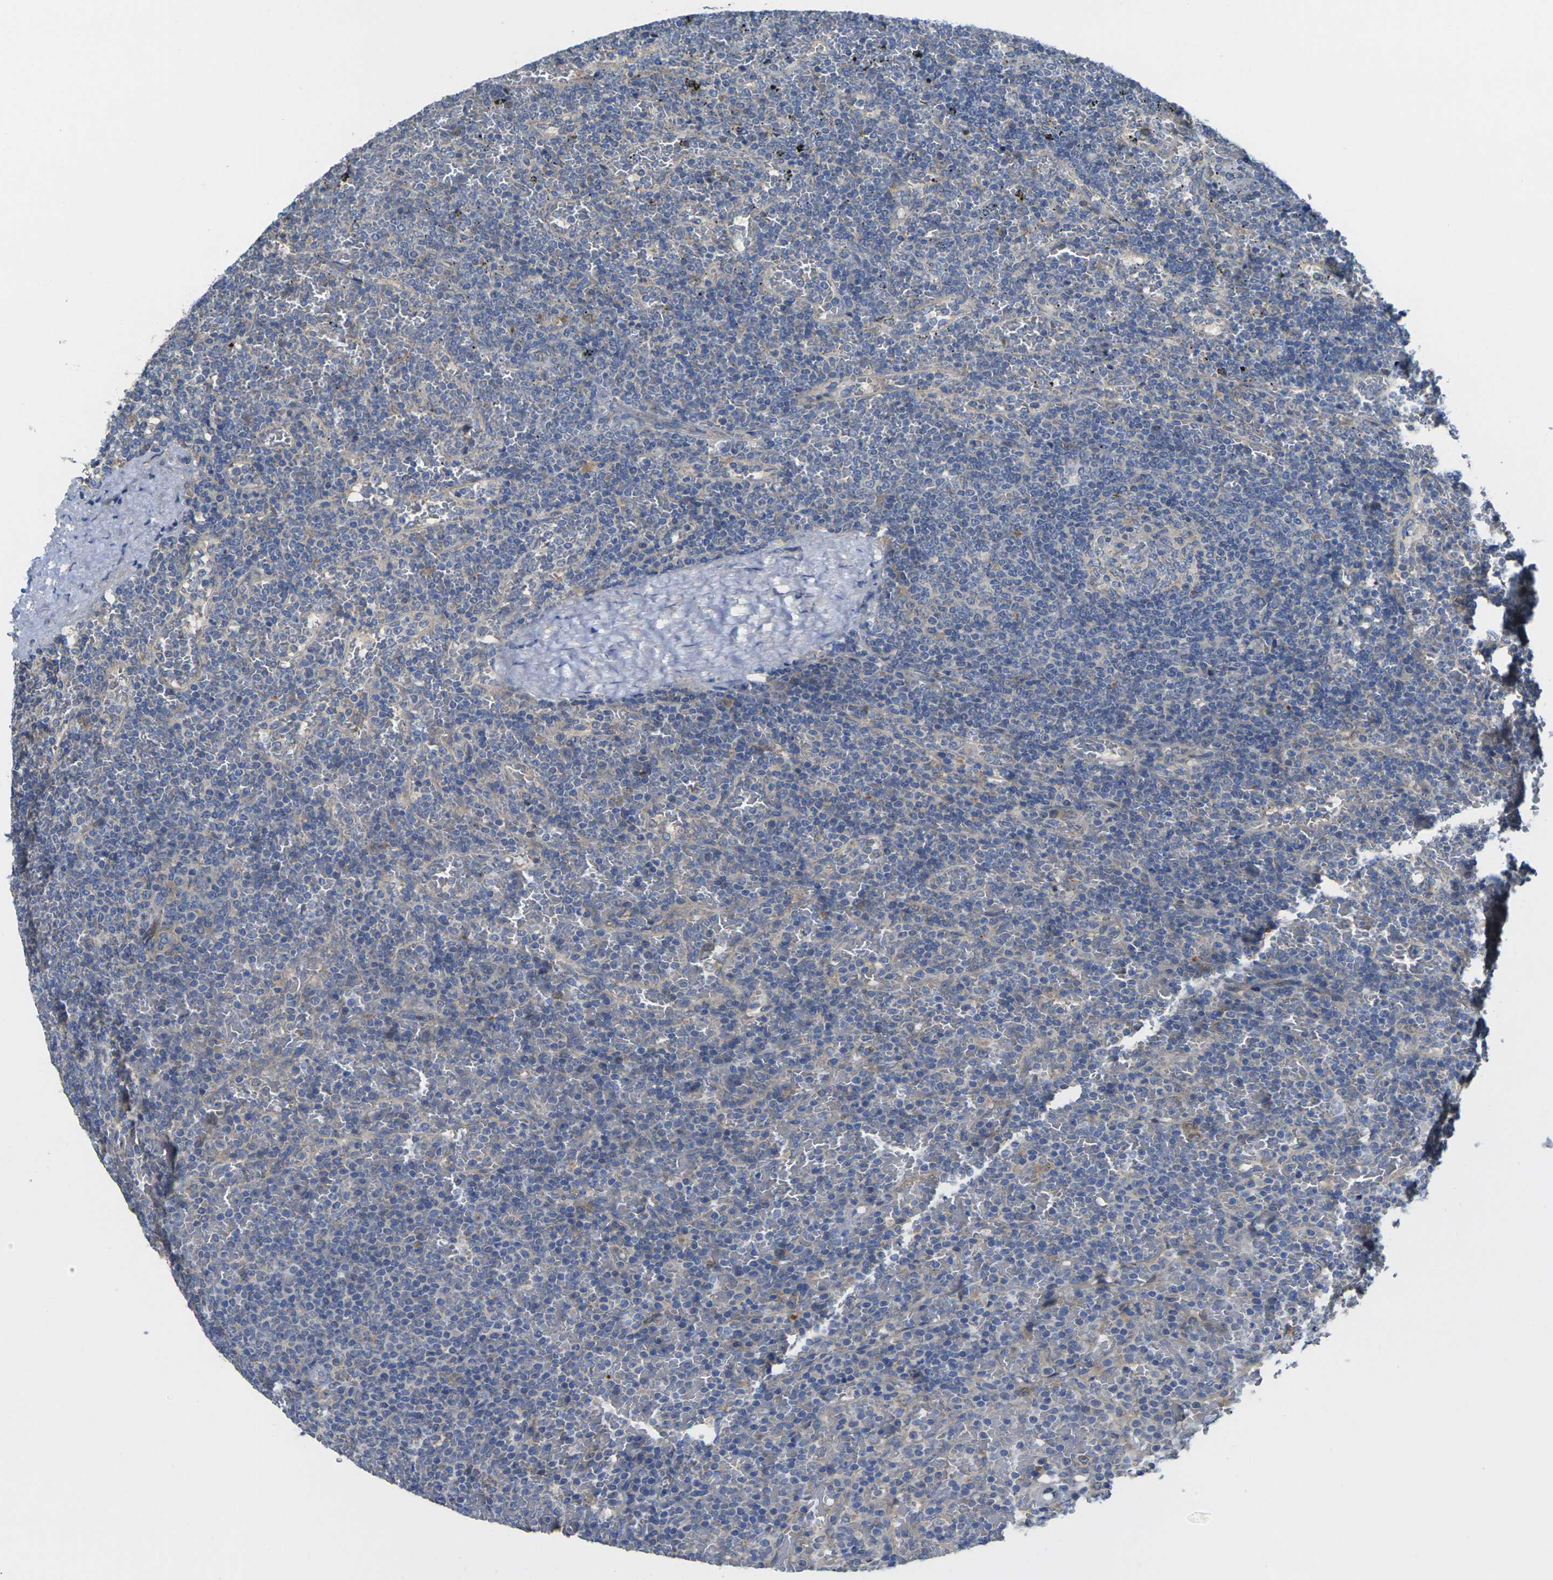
{"staining": {"intensity": "negative", "quantity": "none", "location": "none"}, "tissue": "lymphoma", "cell_type": "Tumor cells", "image_type": "cancer", "snomed": [{"axis": "morphology", "description": "Malignant lymphoma, non-Hodgkin's type, Low grade"}, {"axis": "topography", "description": "Spleen"}], "caption": "High power microscopy micrograph of an immunohistochemistry micrograph of malignant lymphoma, non-Hodgkin's type (low-grade), revealing no significant positivity in tumor cells. (IHC, brightfield microscopy, high magnification).", "gene": "GNA12", "patient": {"sex": "female", "age": 77}}